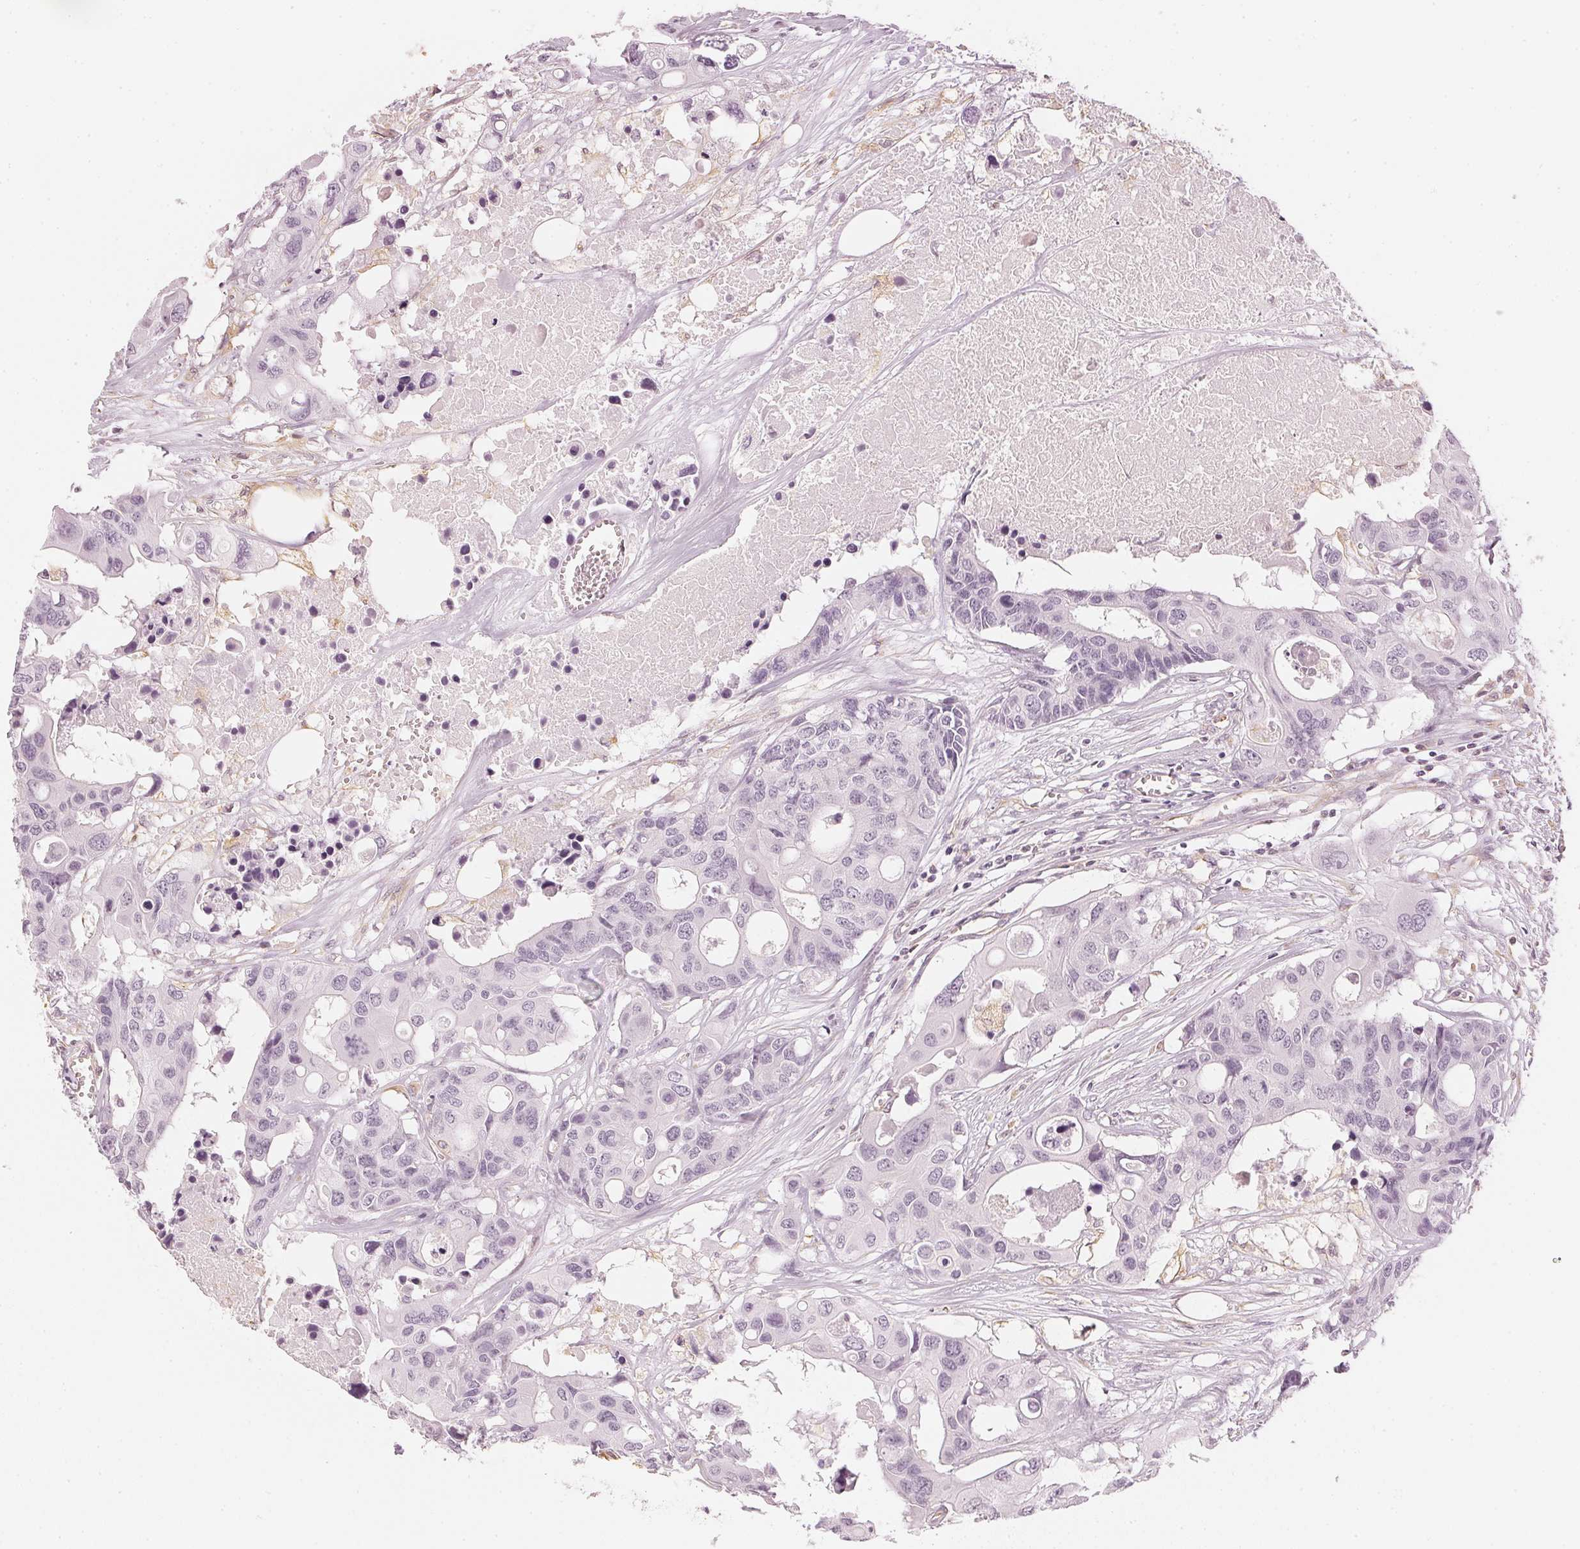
{"staining": {"intensity": "negative", "quantity": "none", "location": "none"}, "tissue": "colorectal cancer", "cell_type": "Tumor cells", "image_type": "cancer", "snomed": [{"axis": "morphology", "description": "Adenocarcinoma, NOS"}, {"axis": "topography", "description": "Colon"}], "caption": "Immunohistochemistry (IHC) of human colorectal adenocarcinoma reveals no expression in tumor cells.", "gene": "APLP1", "patient": {"sex": "male", "age": 77}}